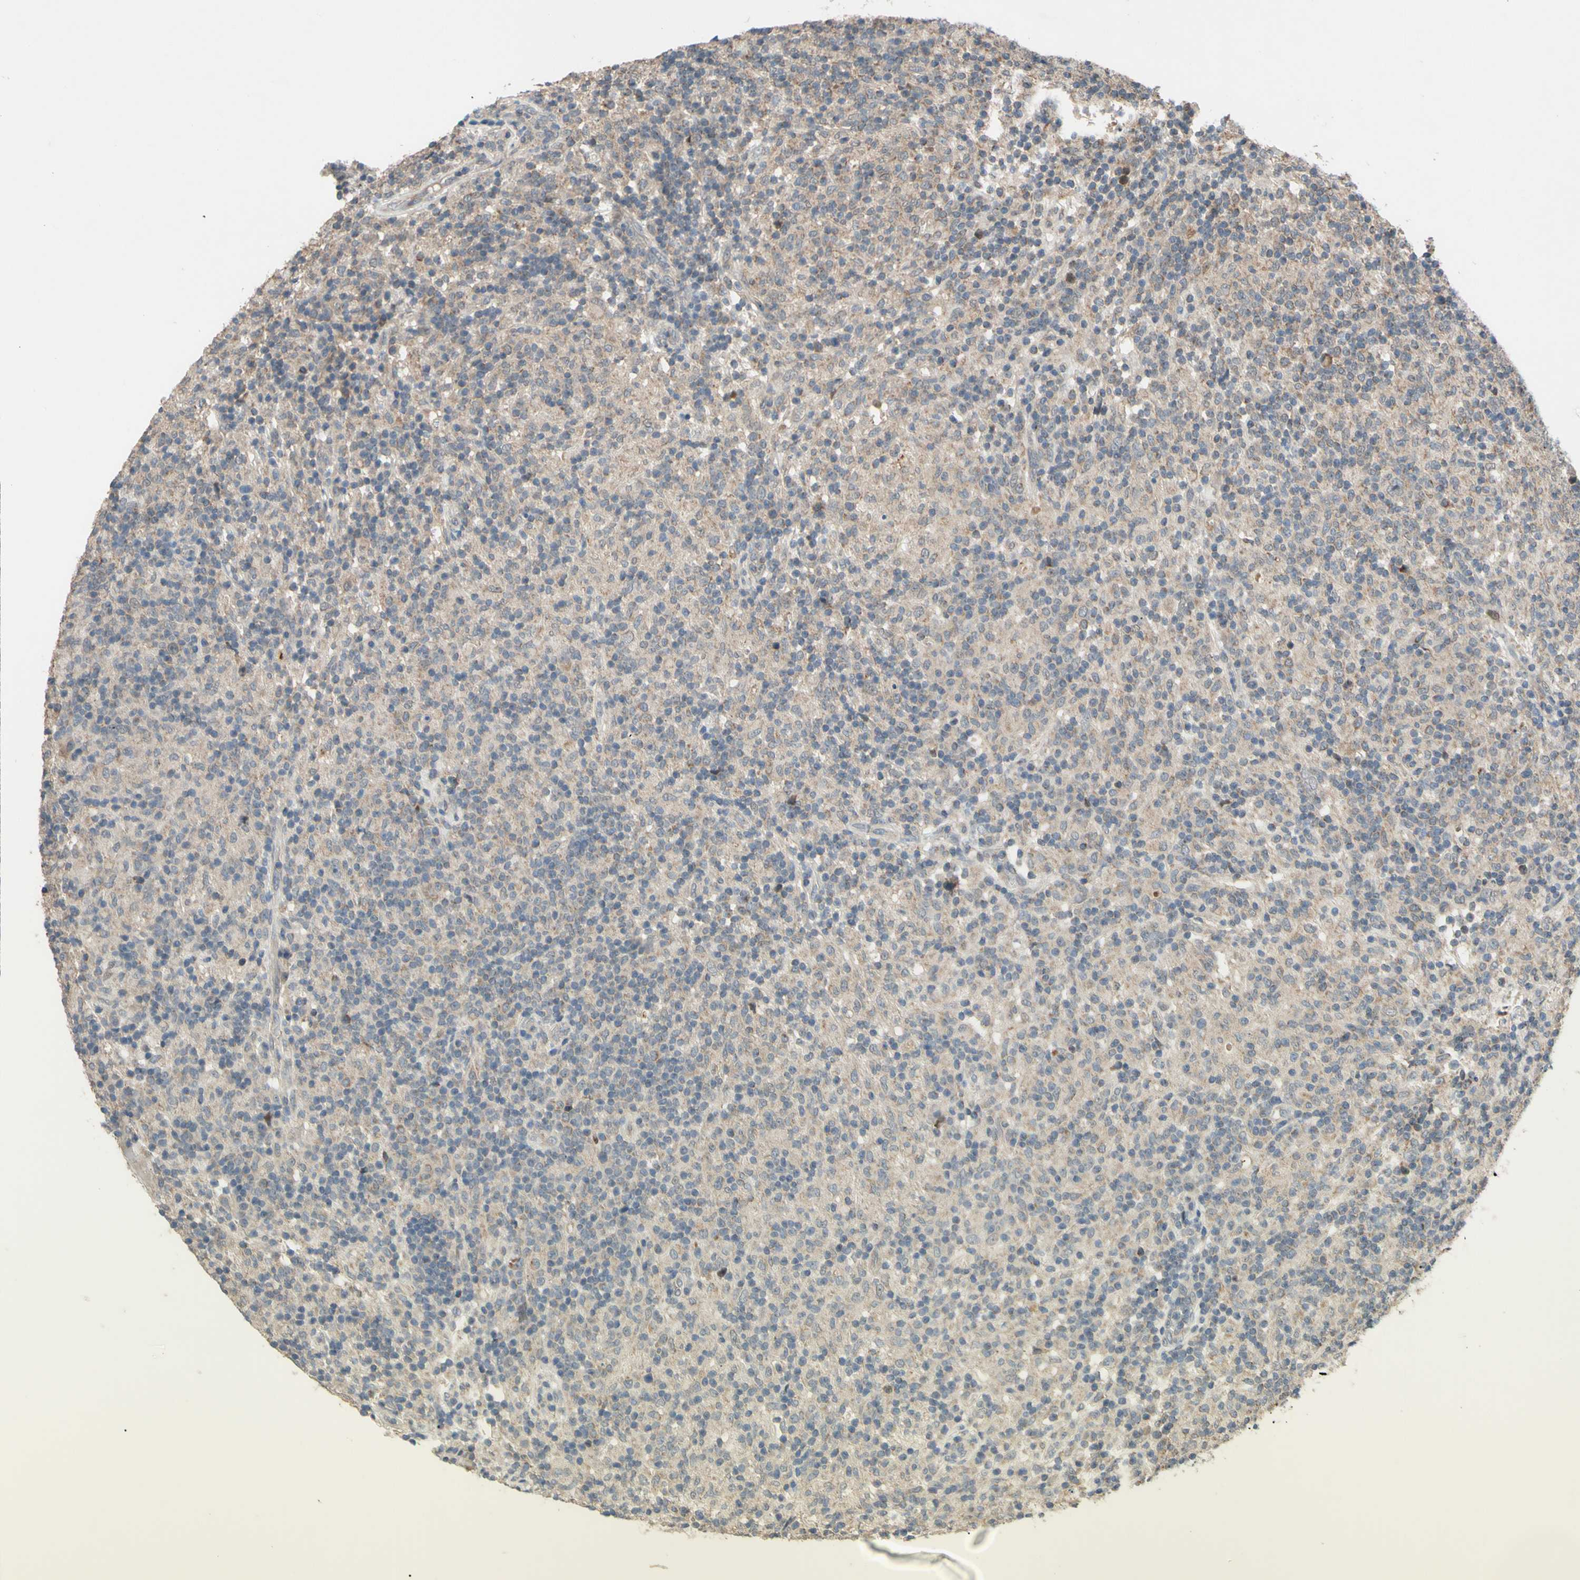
{"staining": {"intensity": "weak", "quantity": ">75%", "location": "cytoplasmic/membranous"}, "tissue": "lymphoma", "cell_type": "Tumor cells", "image_type": "cancer", "snomed": [{"axis": "morphology", "description": "Hodgkin's disease, NOS"}, {"axis": "topography", "description": "Lymph node"}], "caption": "Hodgkin's disease tissue displays weak cytoplasmic/membranous positivity in approximately >75% of tumor cells", "gene": "CD164", "patient": {"sex": "male", "age": 70}}